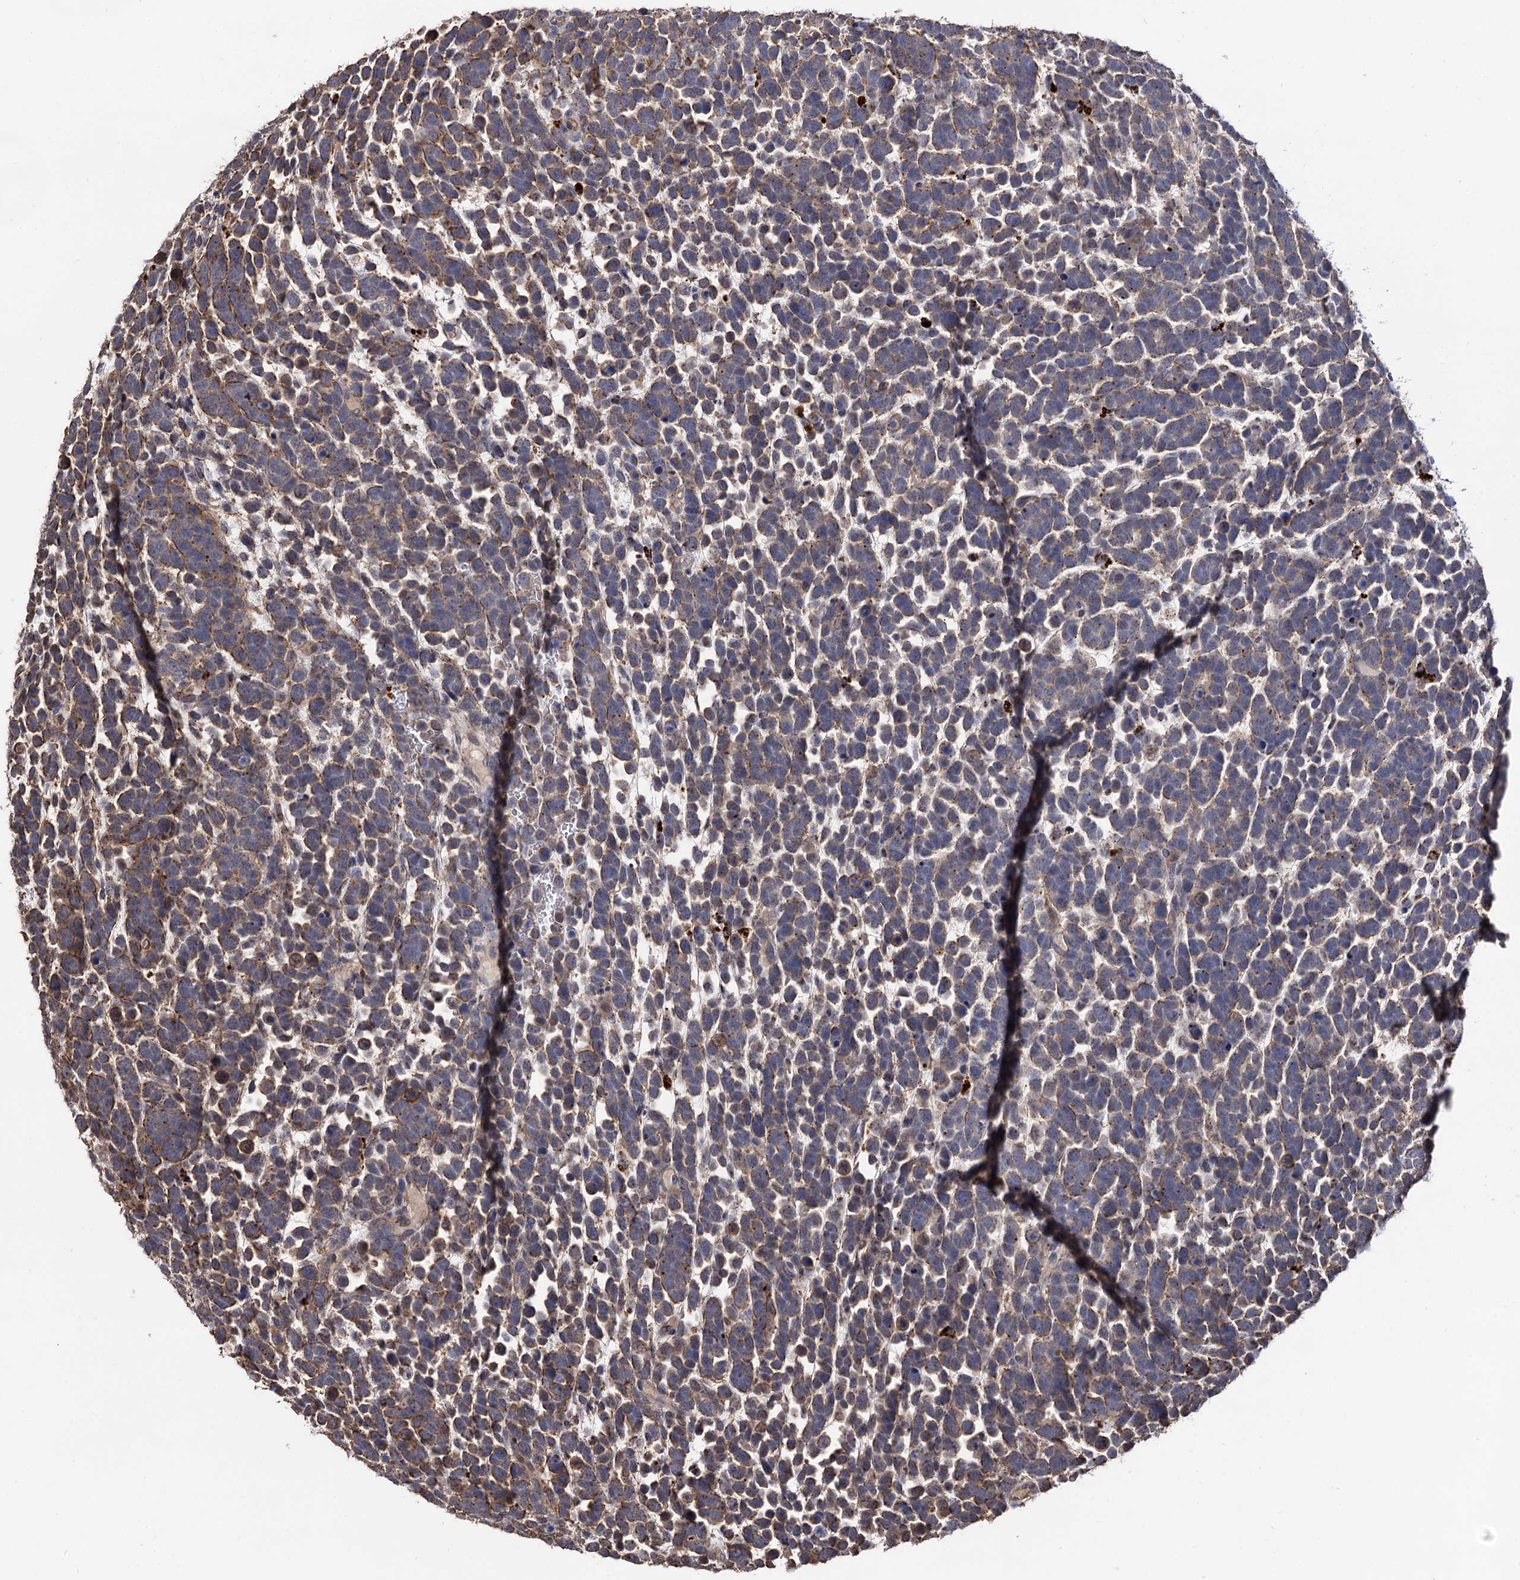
{"staining": {"intensity": "moderate", "quantity": ">75%", "location": "cytoplasmic/membranous"}, "tissue": "urothelial cancer", "cell_type": "Tumor cells", "image_type": "cancer", "snomed": [{"axis": "morphology", "description": "Urothelial carcinoma, High grade"}, {"axis": "topography", "description": "Urinary bladder"}], "caption": "An immunohistochemistry (IHC) histopathology image of tumor tissue is shown. Protein staining in brown shows moderate cytoplasmic/membranous positivity in high-grade urothelial carcinoma within tumor cells.", "gene": "MICAL2", "patient": {"sex": "female", "age": 82}}